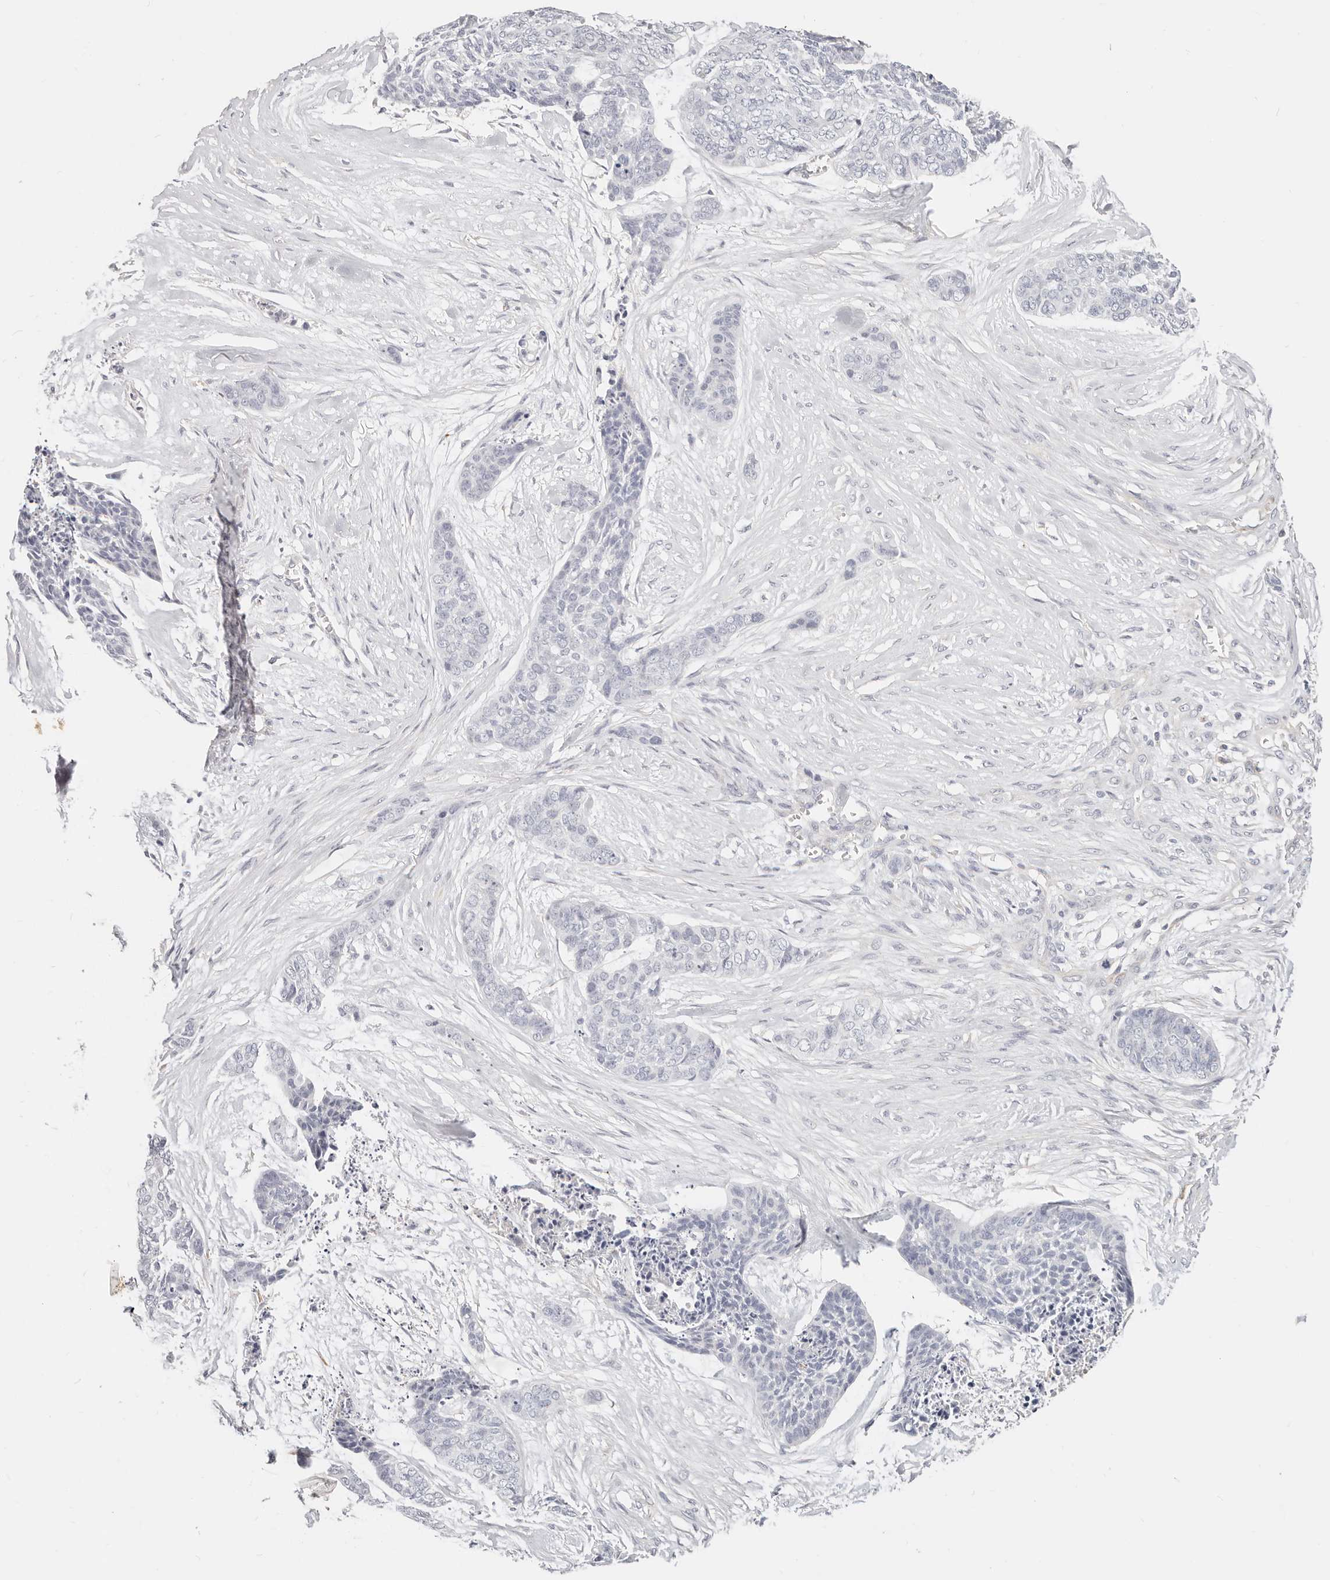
{"staining": {"intensity": "negative", "quantity": "none", "location": "none"}, "tissue": "skin cancer", "cell_type": "Tumor cells", "image_type": "cancer", "snomed": [{"axis": "morphology", "description": "Basal cell carcinoma"}, {"axis": "topography", "description": "Skin"}], "caption": "Immunohistochemical staining of human basal cell carcinoma (skin) demonstrates no significant staining in tumor cells.", "gene": "ZRANB1", "patient": {"sex": "female", "age": 64}}